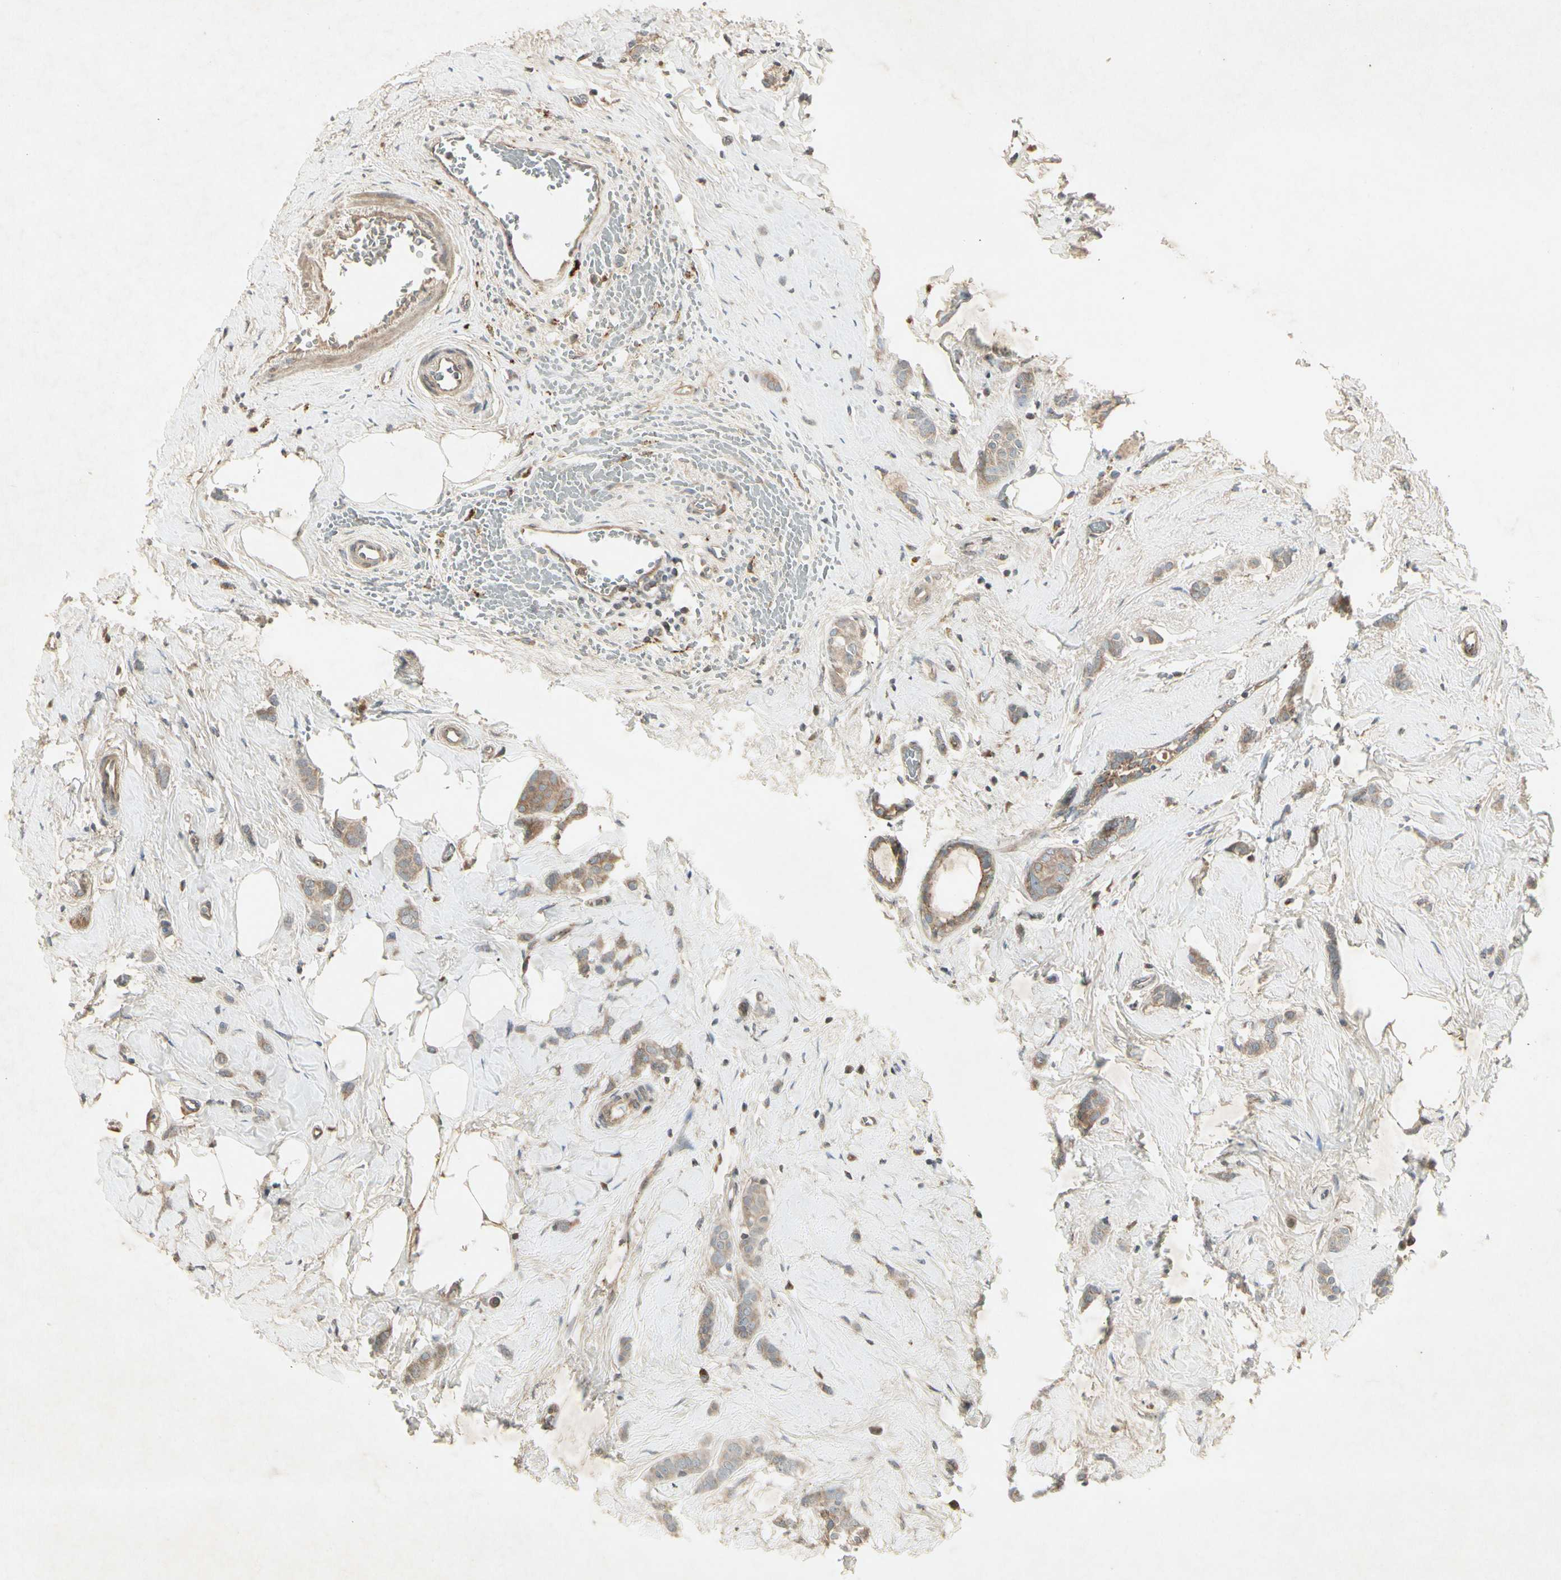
{"staining": {"intensity": "weak", "quantity": ">75%", "location": "cytoplasmic/membranous"}, "tissue": "breast cancer", "cell_type": "Tumor cells", "image_type": "cancer", "snomed": [{"axis": "morphology", "description": "Lobular carcinoma"}, {"axis": "topography", "description": "Breast"}], "caption": "Tumor cells demonstrate low levels of weak cytoplasmic/membranous staining in about >75% of cells in breast lobular carcinoma.", "gene": "TEK", "patient": {"sex": "female", "age": 60}}